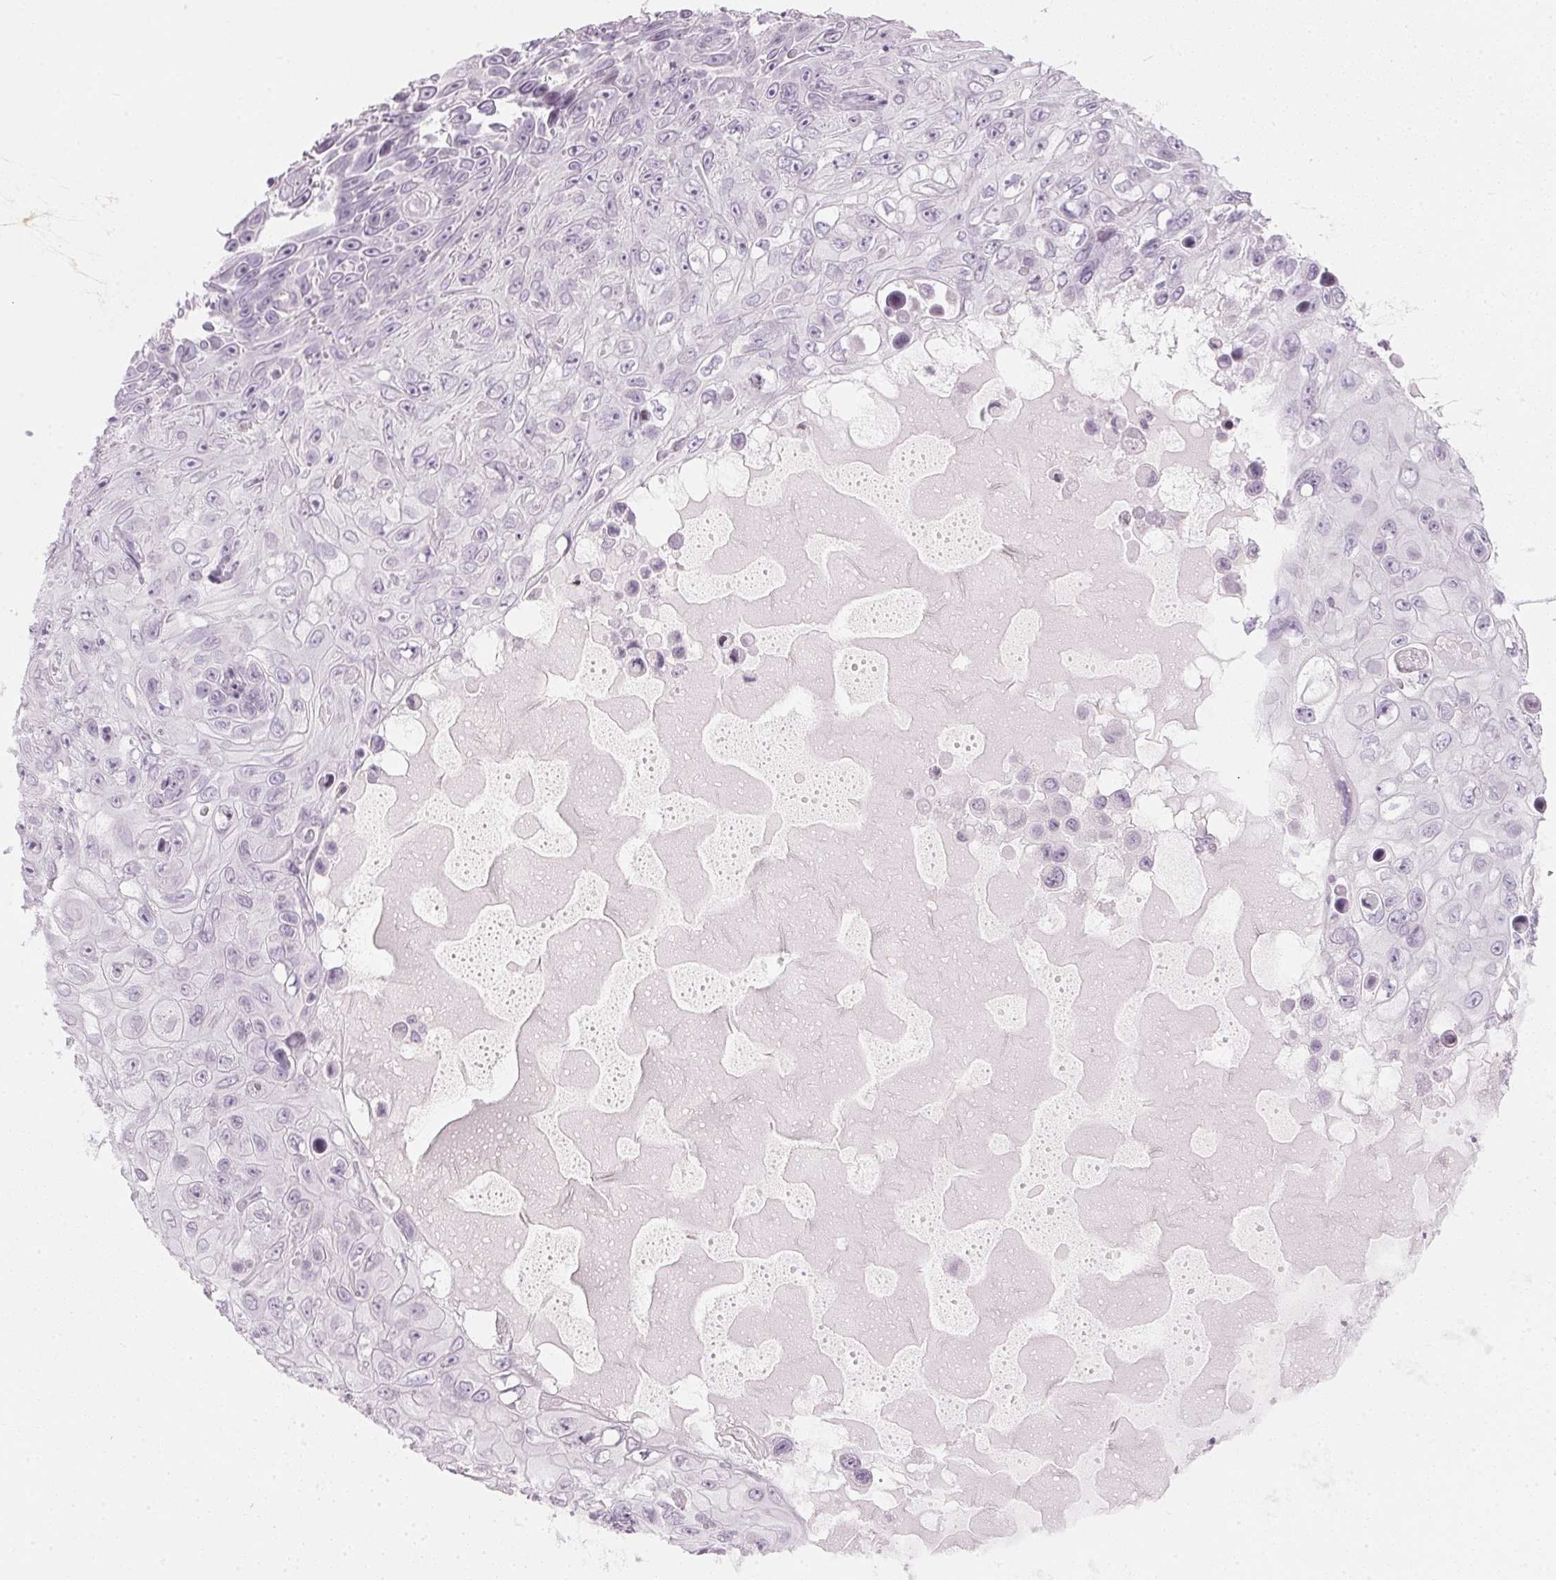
{"staining": {"intensity": "negative", "quantity": "none", "location": "none"}, "tissue": "skin cancer", "cell_type": "Tumor cells", "image_type": "cancer", "snomed": [{"axis": "morphology", "description": "Squamous cell carcinoma, NOS"}, {"axis": "topography", "description": "Skin"}], "caption": "Tumor cells show no significant staining in skin cancer.", "gene": "SFRP4", "patient": {"sex": "male", "age": 82}}